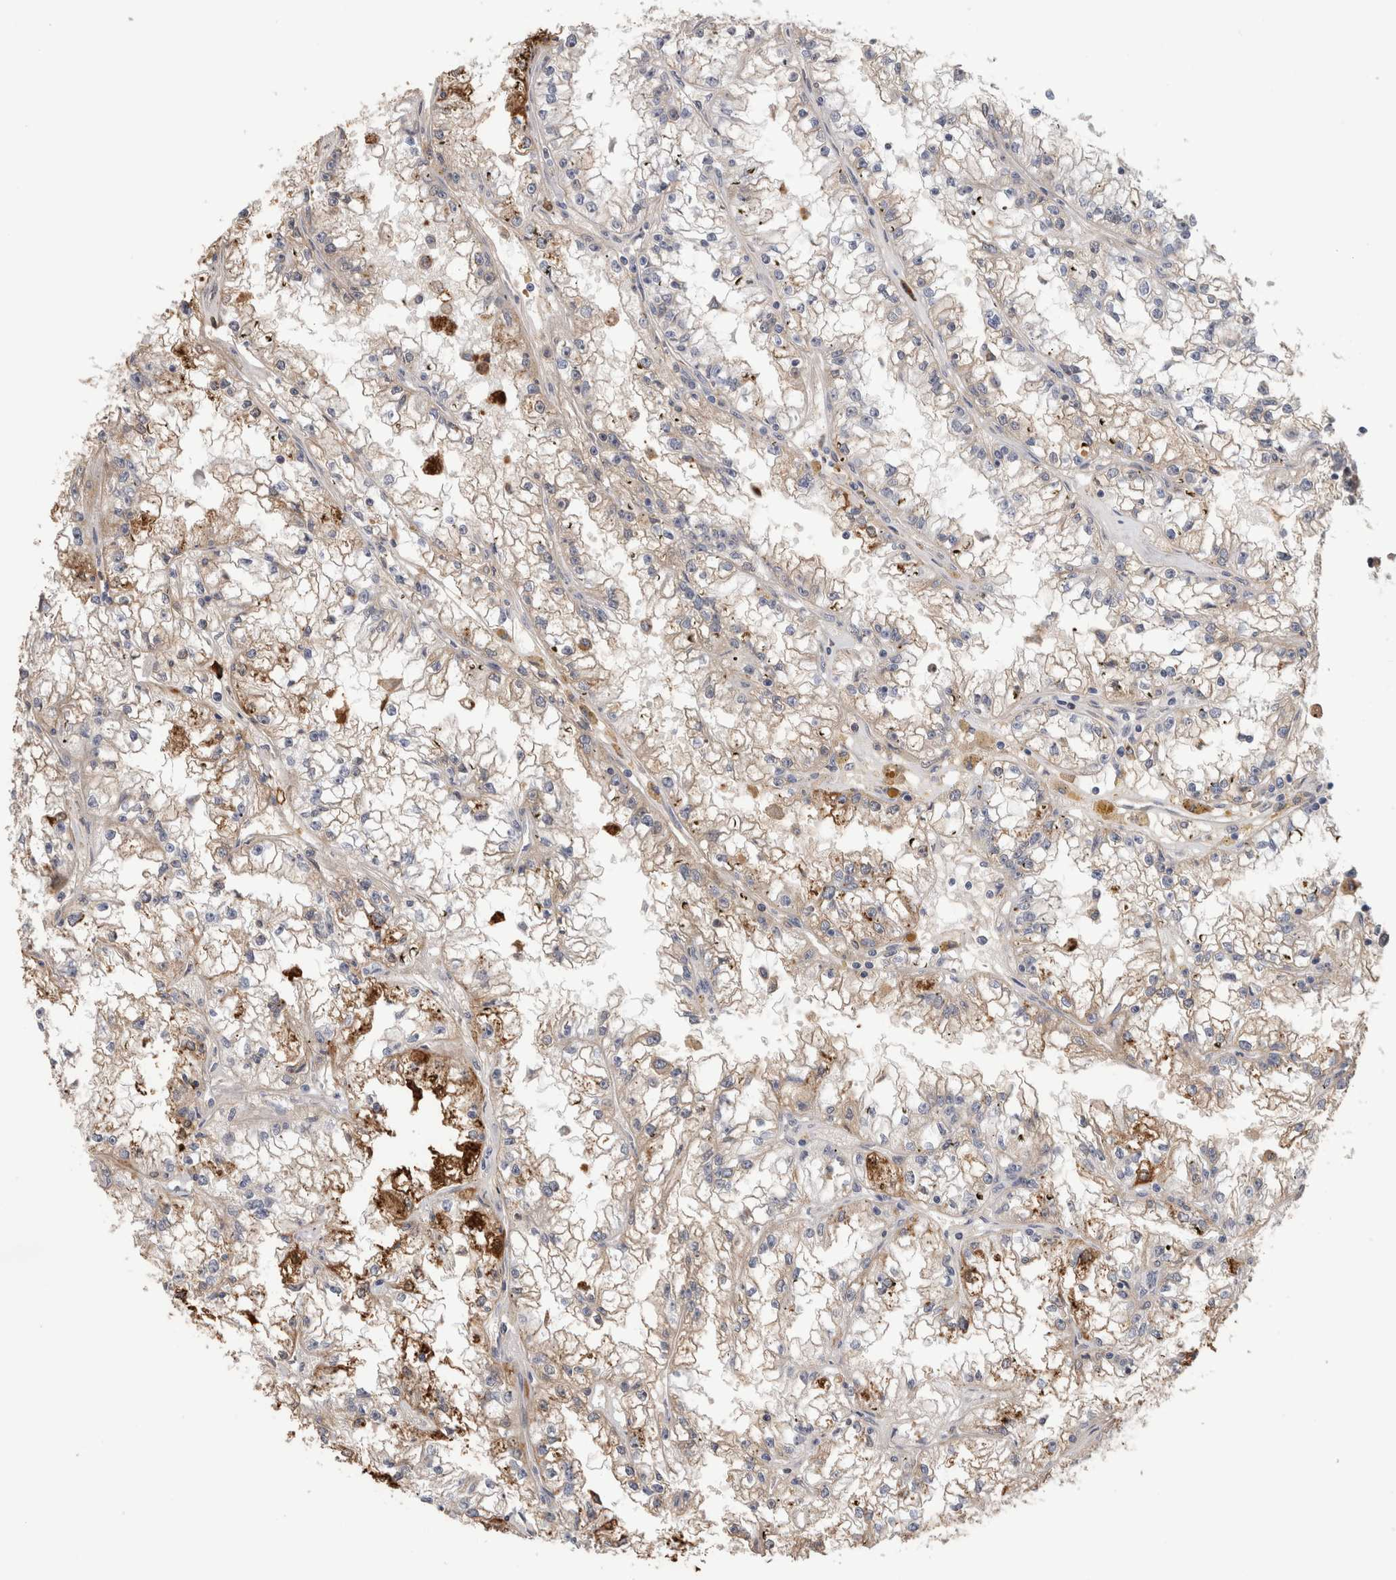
{"staining": {"intensity": "weak", "quantity": "25%-75%", "location": "cytoplasmic/membranous"}, "tissue": "renal cancer", "cell_type": "Tumor cells", "image_type": "cancer", "snomed": [{"axis": "morphology", "description": "Adenocarcinoma, NOS"}, {"axis": "topography", "description": "Kidney"}], "caption": "This is an image of IHC staining of renal cancer (adenocarcinoma), which shows weak positivity in the cytoplasmic/membranous of tumor cells.", "gene": "PPP3CC", "patient": {"sex": "male", "age": 56}}